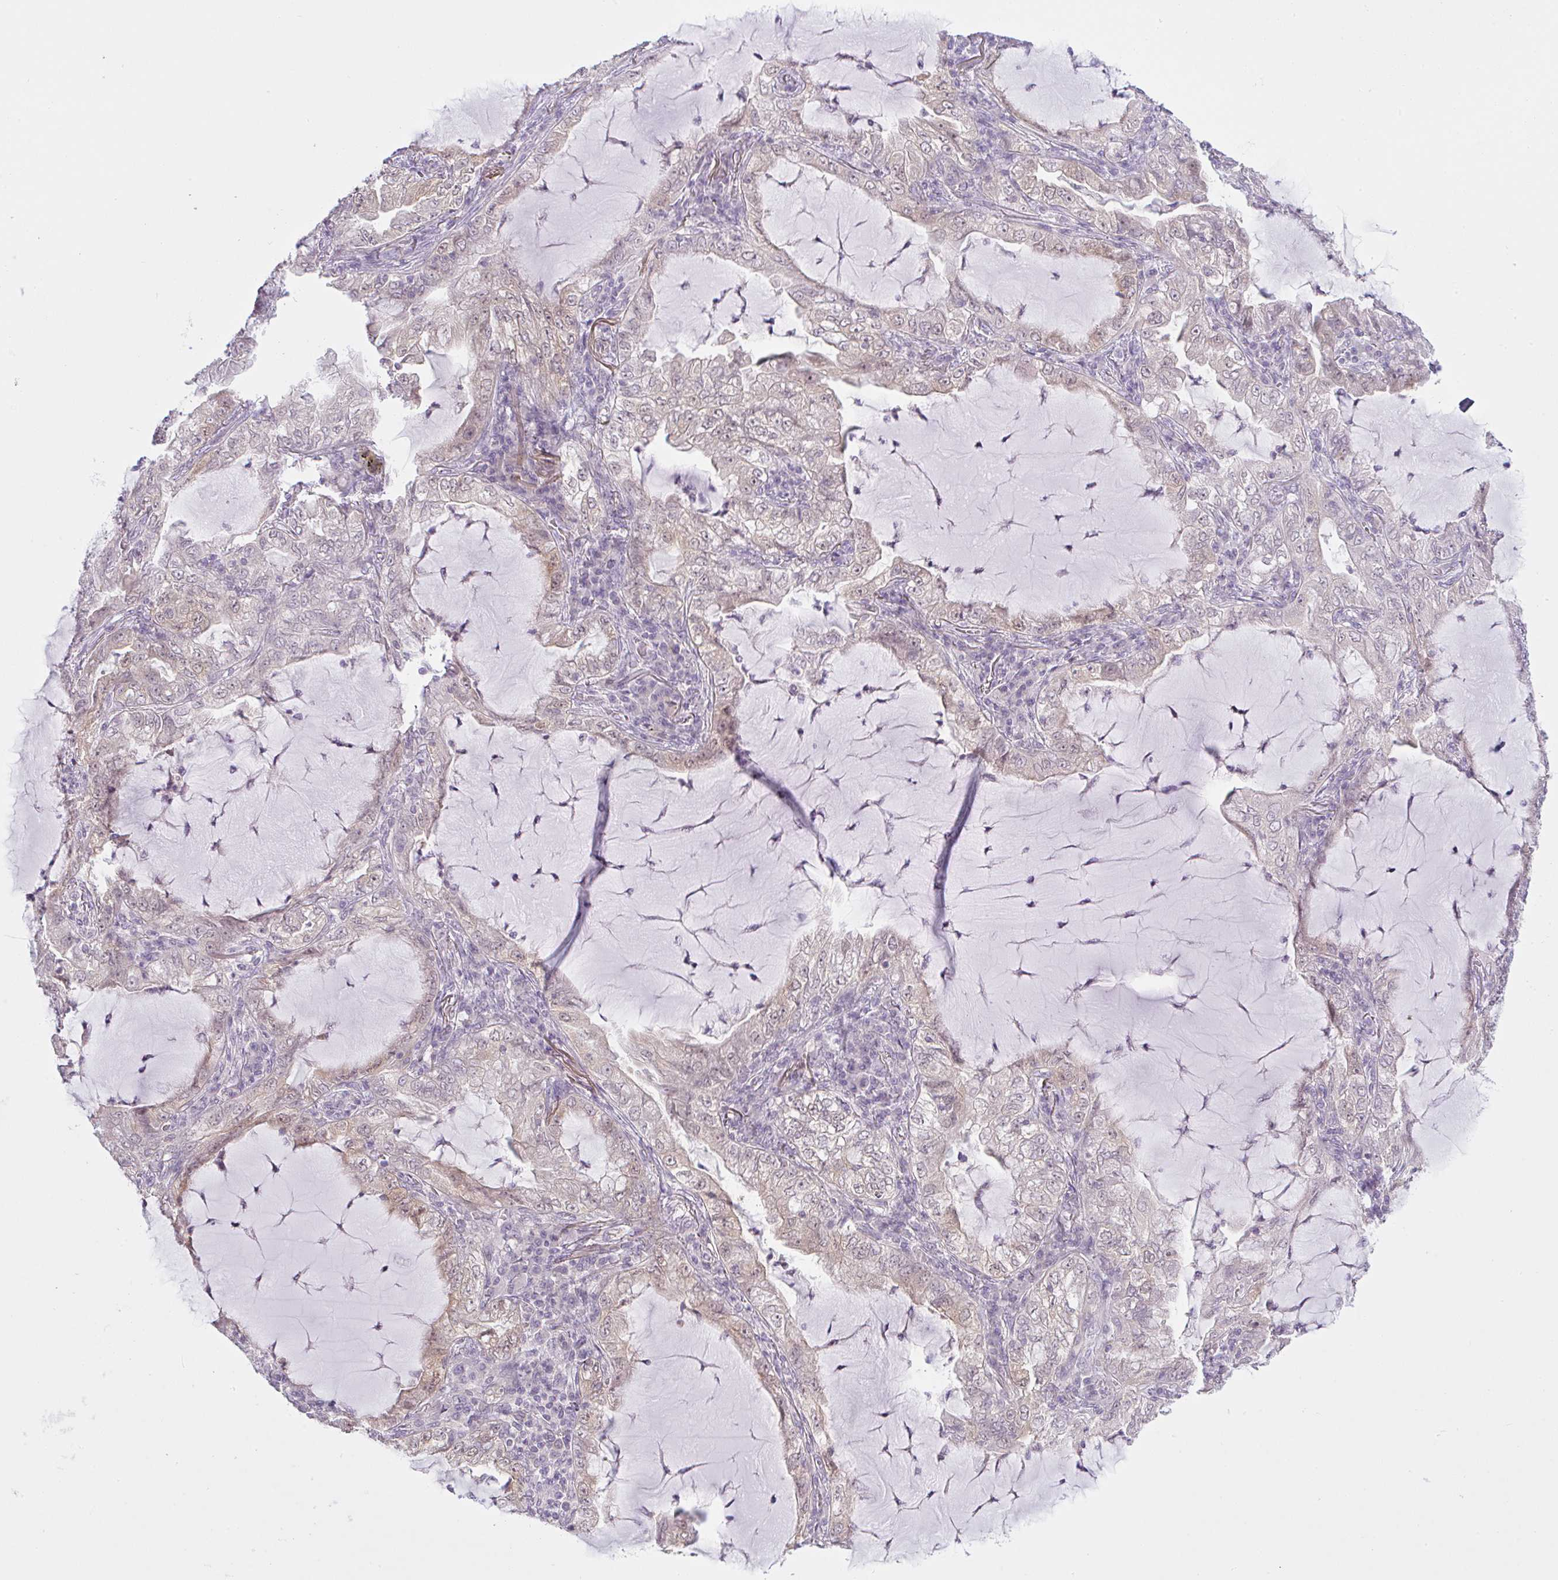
{"staining": {"intensity": "weak", "quantity": "<25%", "location": "cytoplasmic/membranous,nuclear"}, "tissue": "lung cancer", "cell_type": "Tumor cells", "image_type": "cancer", "snomed": [{"axis": "morphology", "description": "Adenocarcinoma, NOS"}, {"axis": "topography", "description": "Lung"}], "caption": "An immunohistochemistry histopathology image of lung cancer (adenocarcinoma) is shown. There is no staining in tumor cells of lung cancer (adenocarcinoma).", "gene": "CSE1L", "patient": {"sex": "female", "age": 73}}